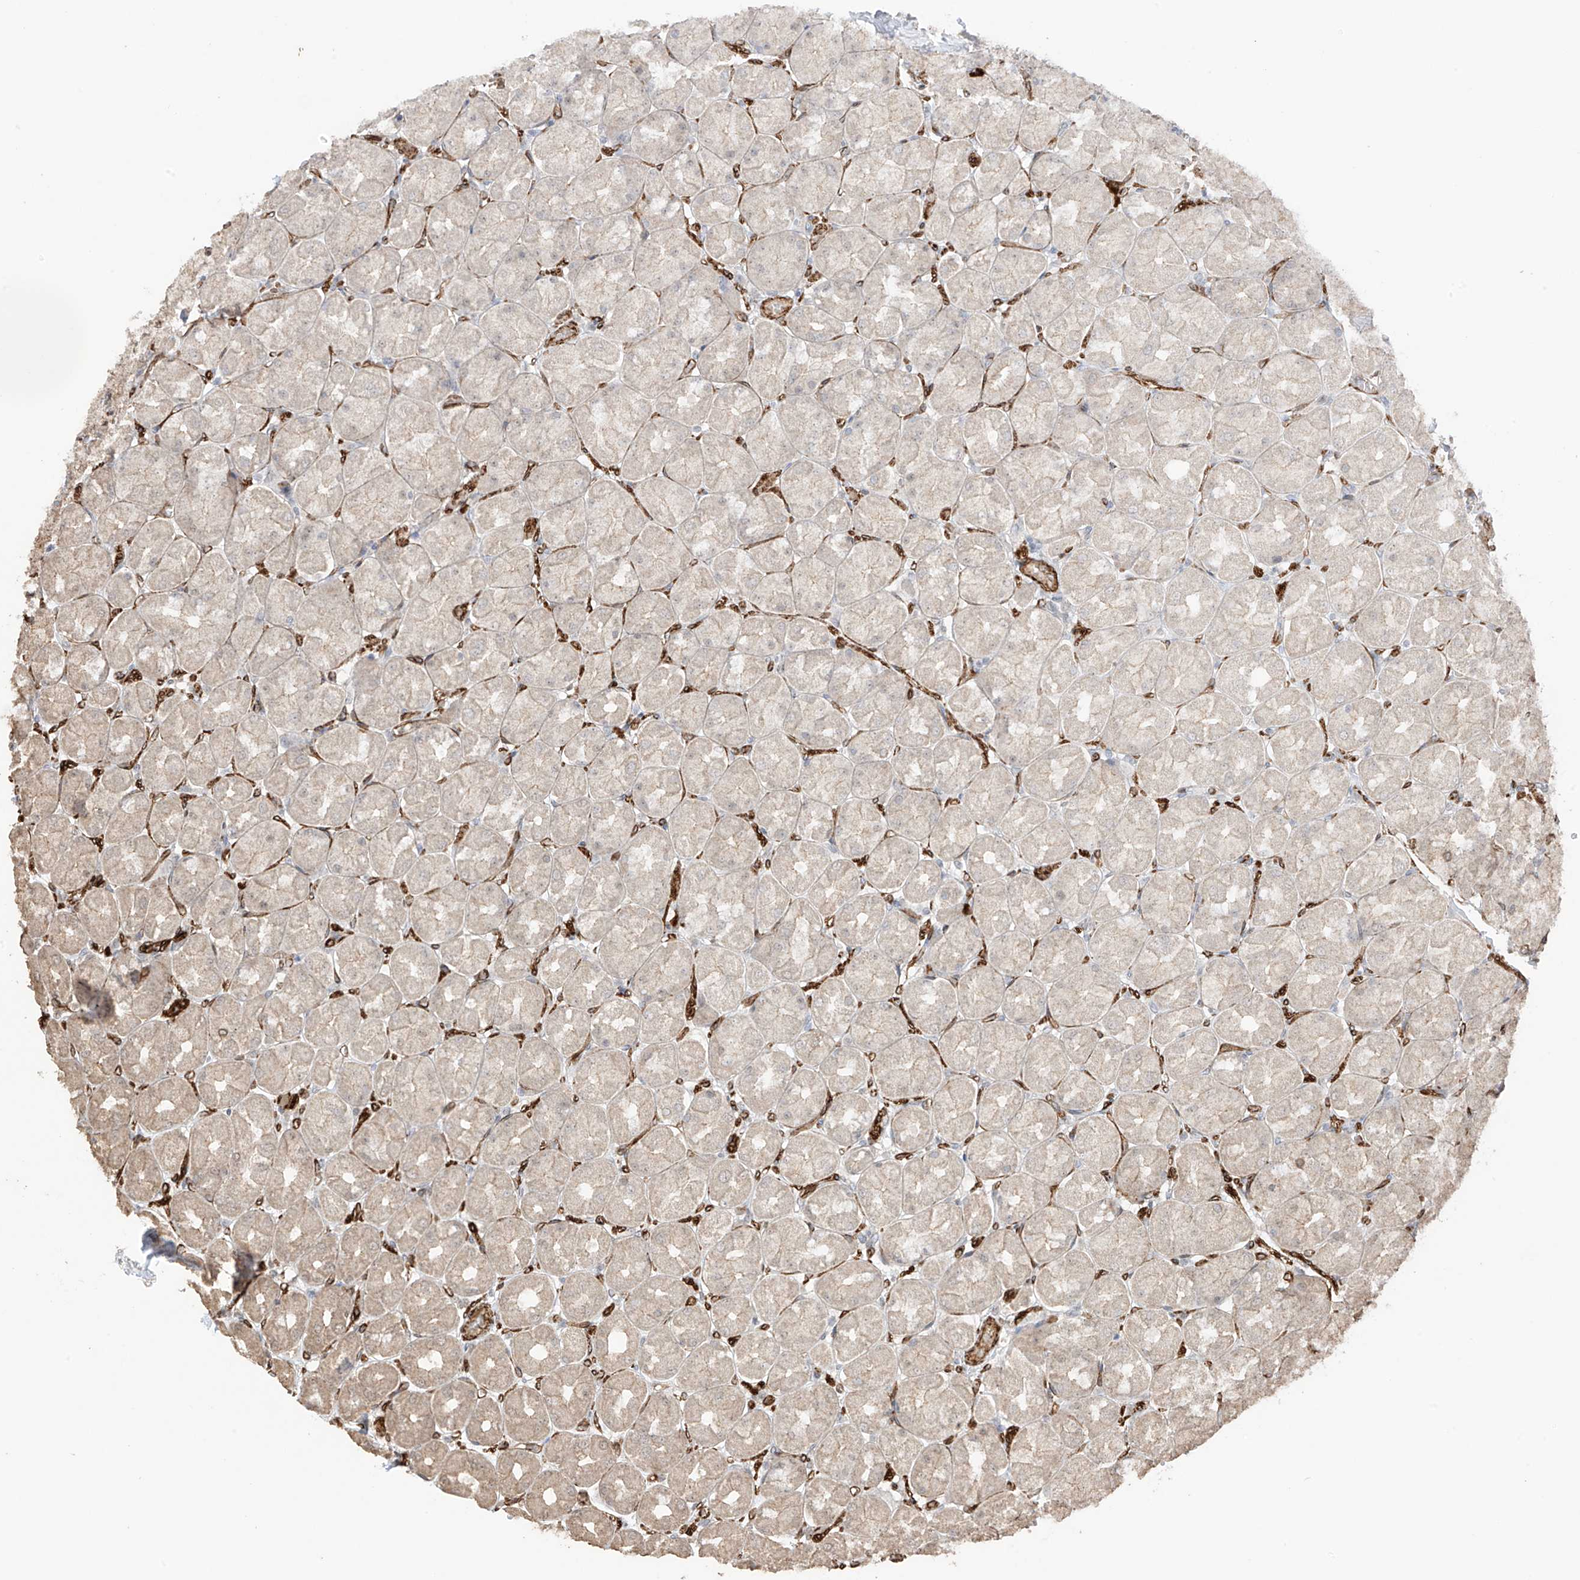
{"staining": {"intensity": "moderate", "quantity": "25%-75%", "location": "cytoplasmic/membranous,nuclear"}, "tissue": "stomach", "cell_type": "Glandular cells", "image_type": "normal", "snomed": [{"axis": "morphology", "description": "Normal tissue, NOS"}, {"axis": "topography", "description": "Stomach, upper"}], "caption": "High-power microscopy captured an IHC image of normal stomach, revealing moderate cytoplasmic/membranous,nuclear expression in approximately 25%-75% of glandular cells. (Brightfield microscopy of DAB IHC at high magnification).", "gene": "TTLL5", "patient": {"sex": "female", "age": 56}}